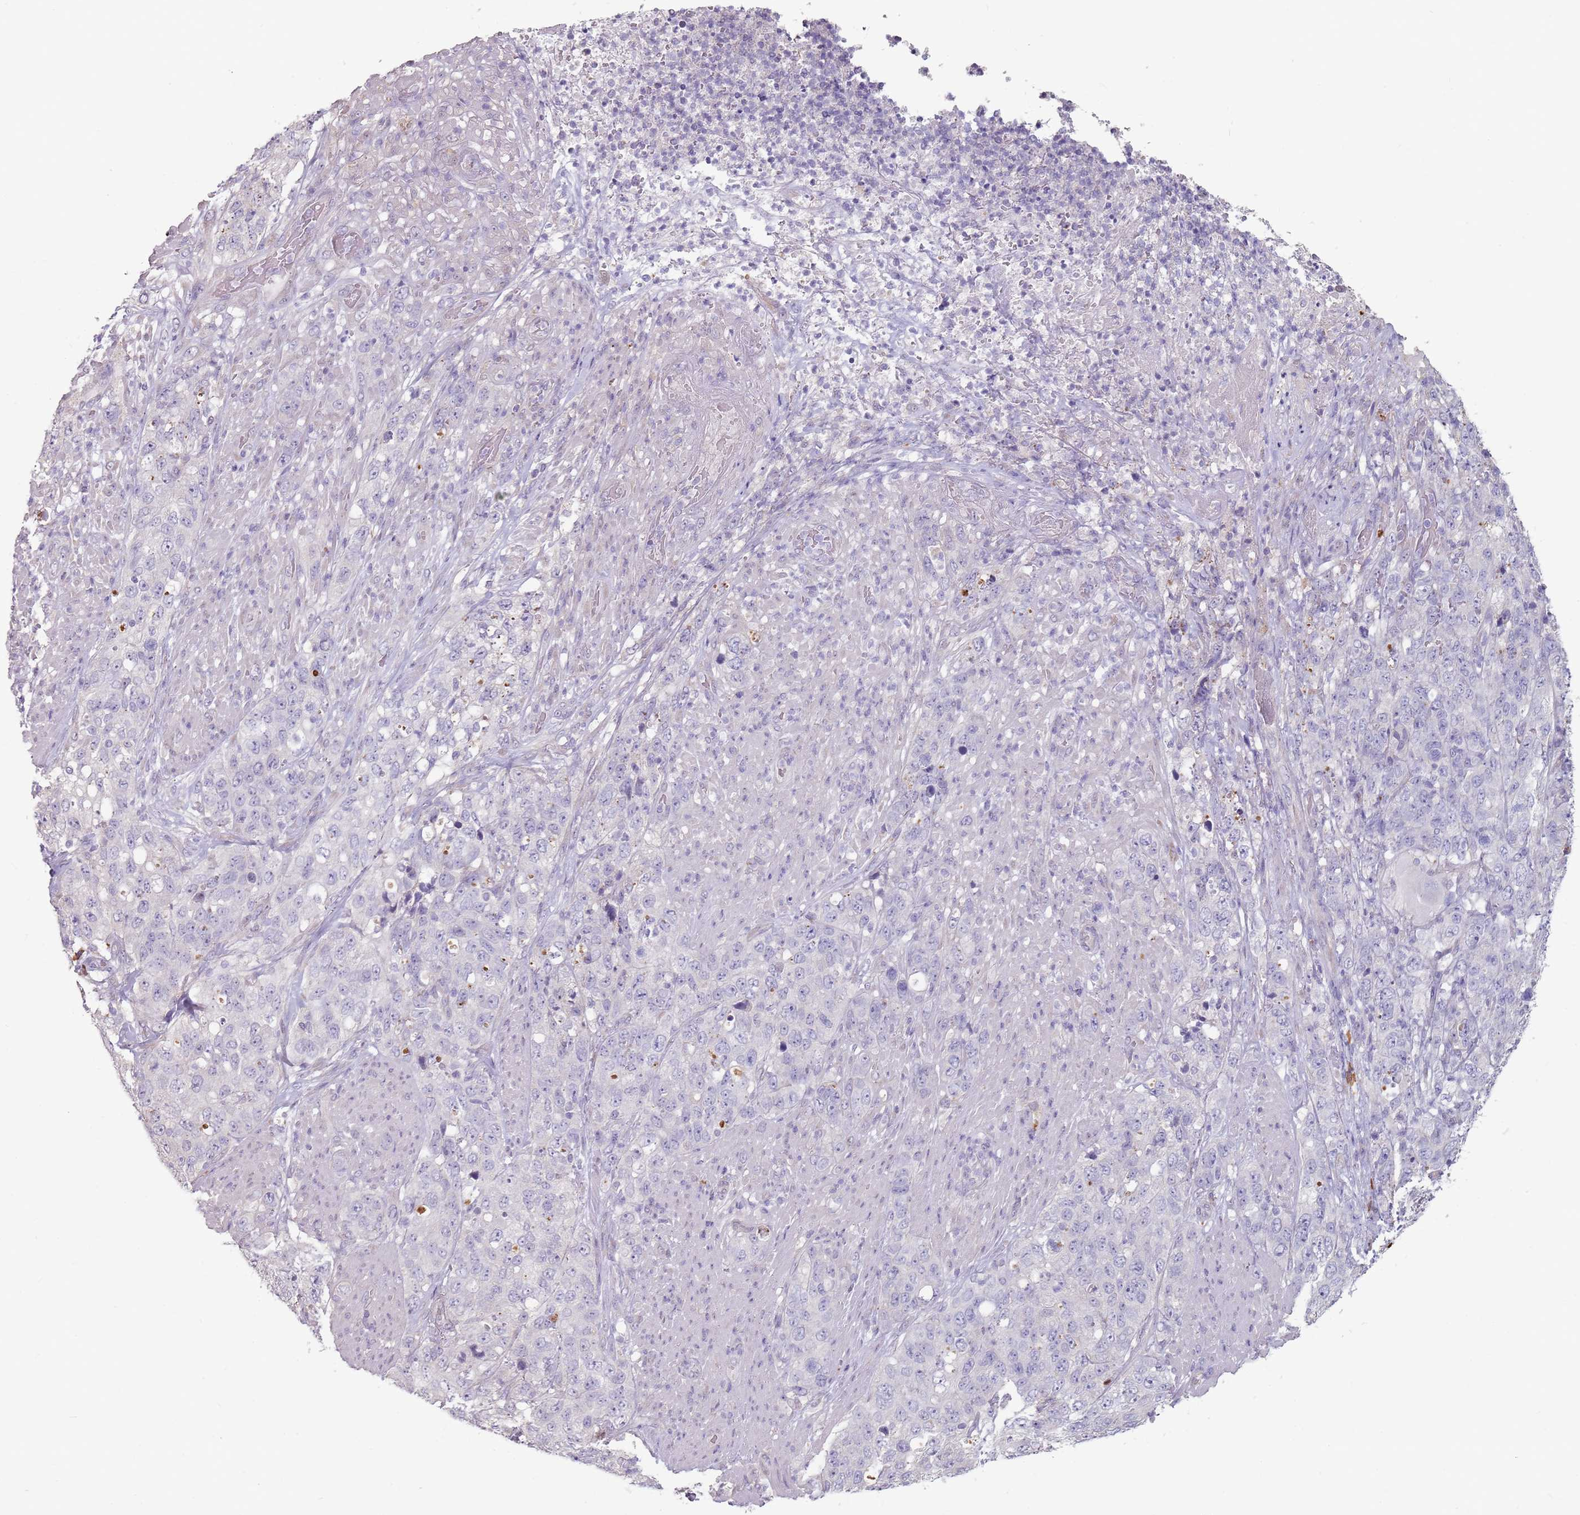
{"staining": {"intensity": "negative", "quantity": "none", "location": "none"}, "tissue": "stomach cancer", "cell_type": "Tumor cells", "image_type": "cancer", "snomed": [{"axis": "morphology", "description": "Adenocarcinoma, NOS"}, {"axis": "topography", "description": "Stomach"}], "caption": "This is an immunohistochemistry (IHC) photomicrograph of stomach adenocarcinoma. There is no positivity in tumor cells.", "gene": "DXO", "patient": {"sex": "male", "age": 48}}